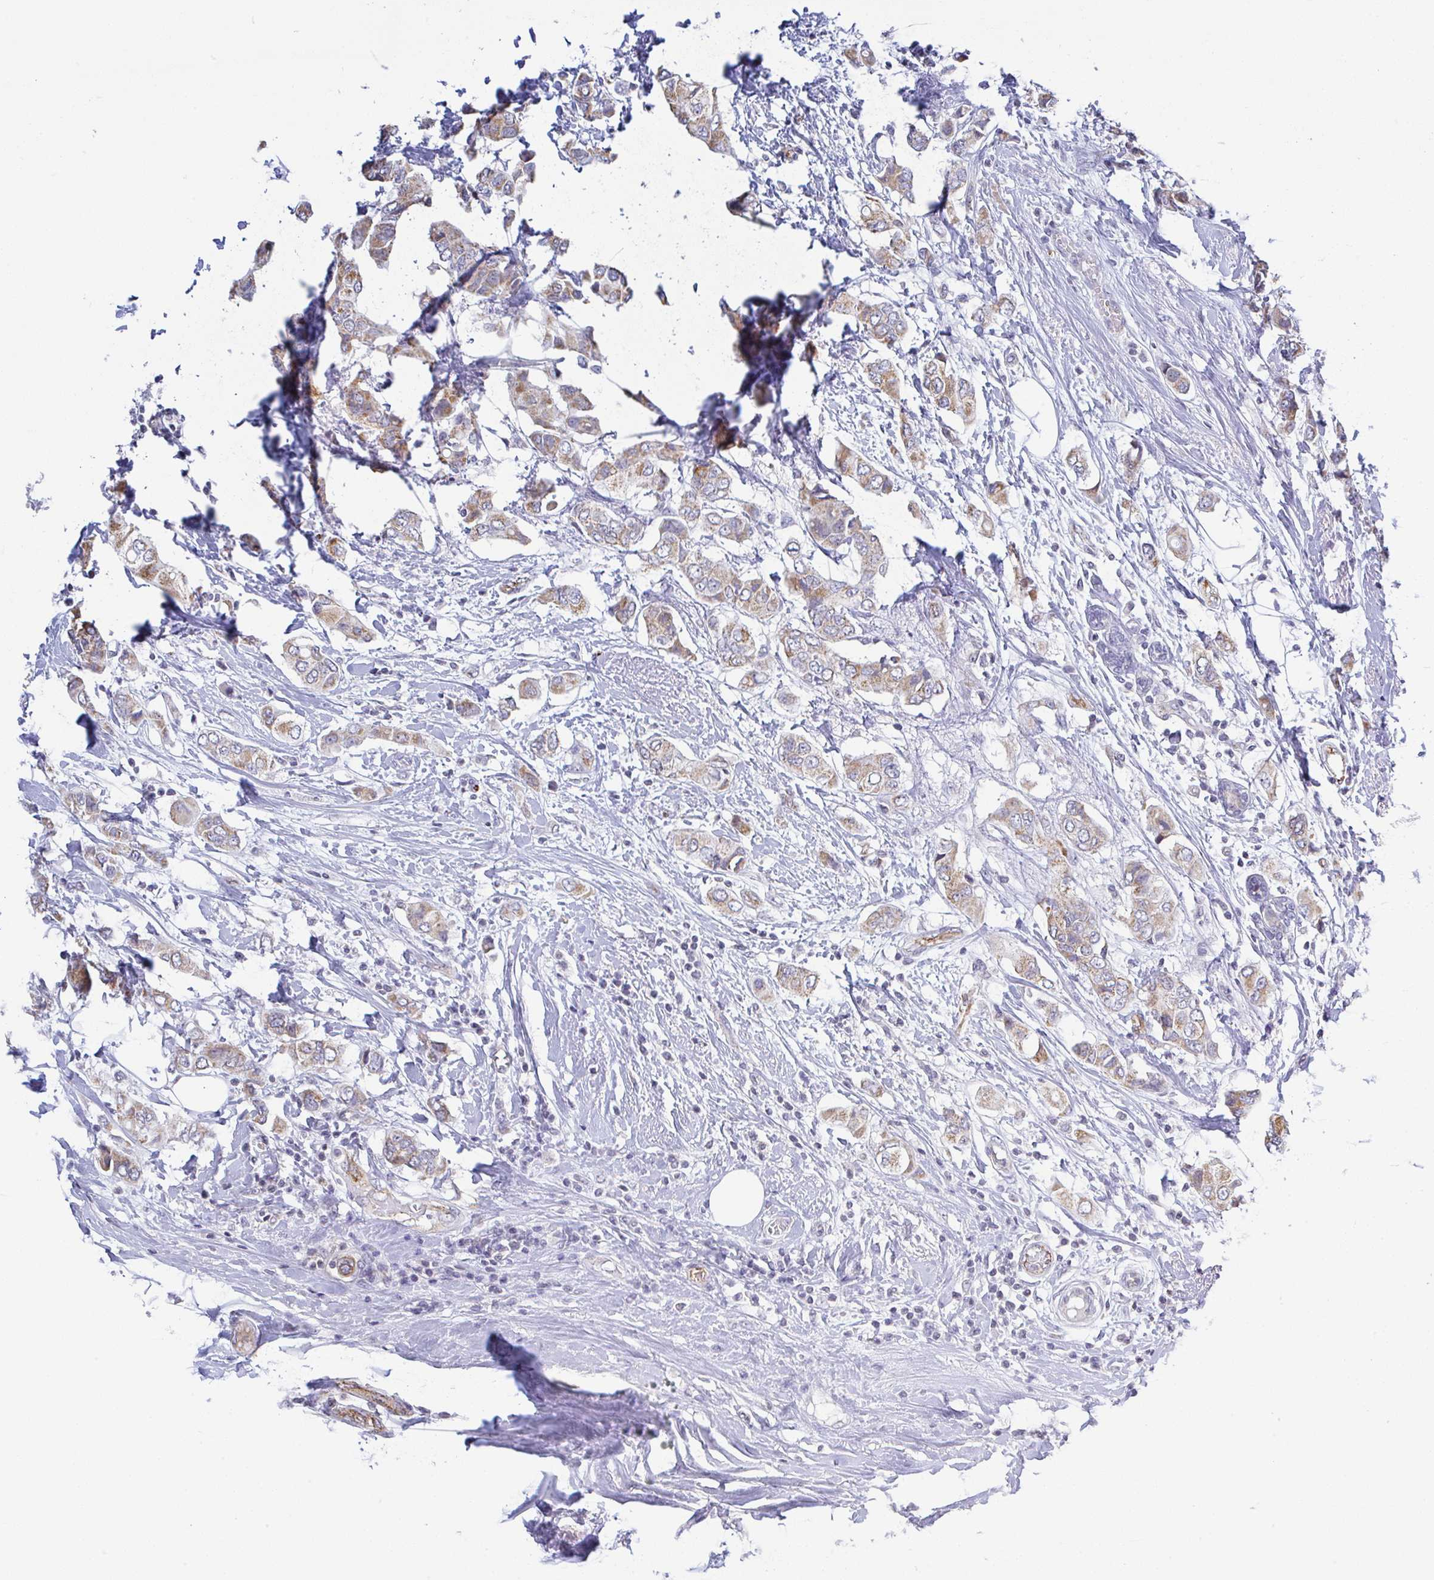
{"staining": {"intensity": "moderate", "quantity": "25%-75%", "location": "cytoplasmic/membranous"}, "tissue": "breast cancer", "cell_type": "Tumor cells", "image_type": "cancer", "snomed": [{"axis": "morphology", "description": "Lobular carcinoma"}, {"axis": "topography", "description": "Breast"}], "caption": "Immunohistochemistry of breast cancer displays medium levels of moderate cytoplasmic/membranous expression in approximately 25%-75% of tumor cells. (Brightfield microscopy of DAB IHC at high magnification).", "gene": "PLCD4", "patient": {"sex": "female", "age": 51}}